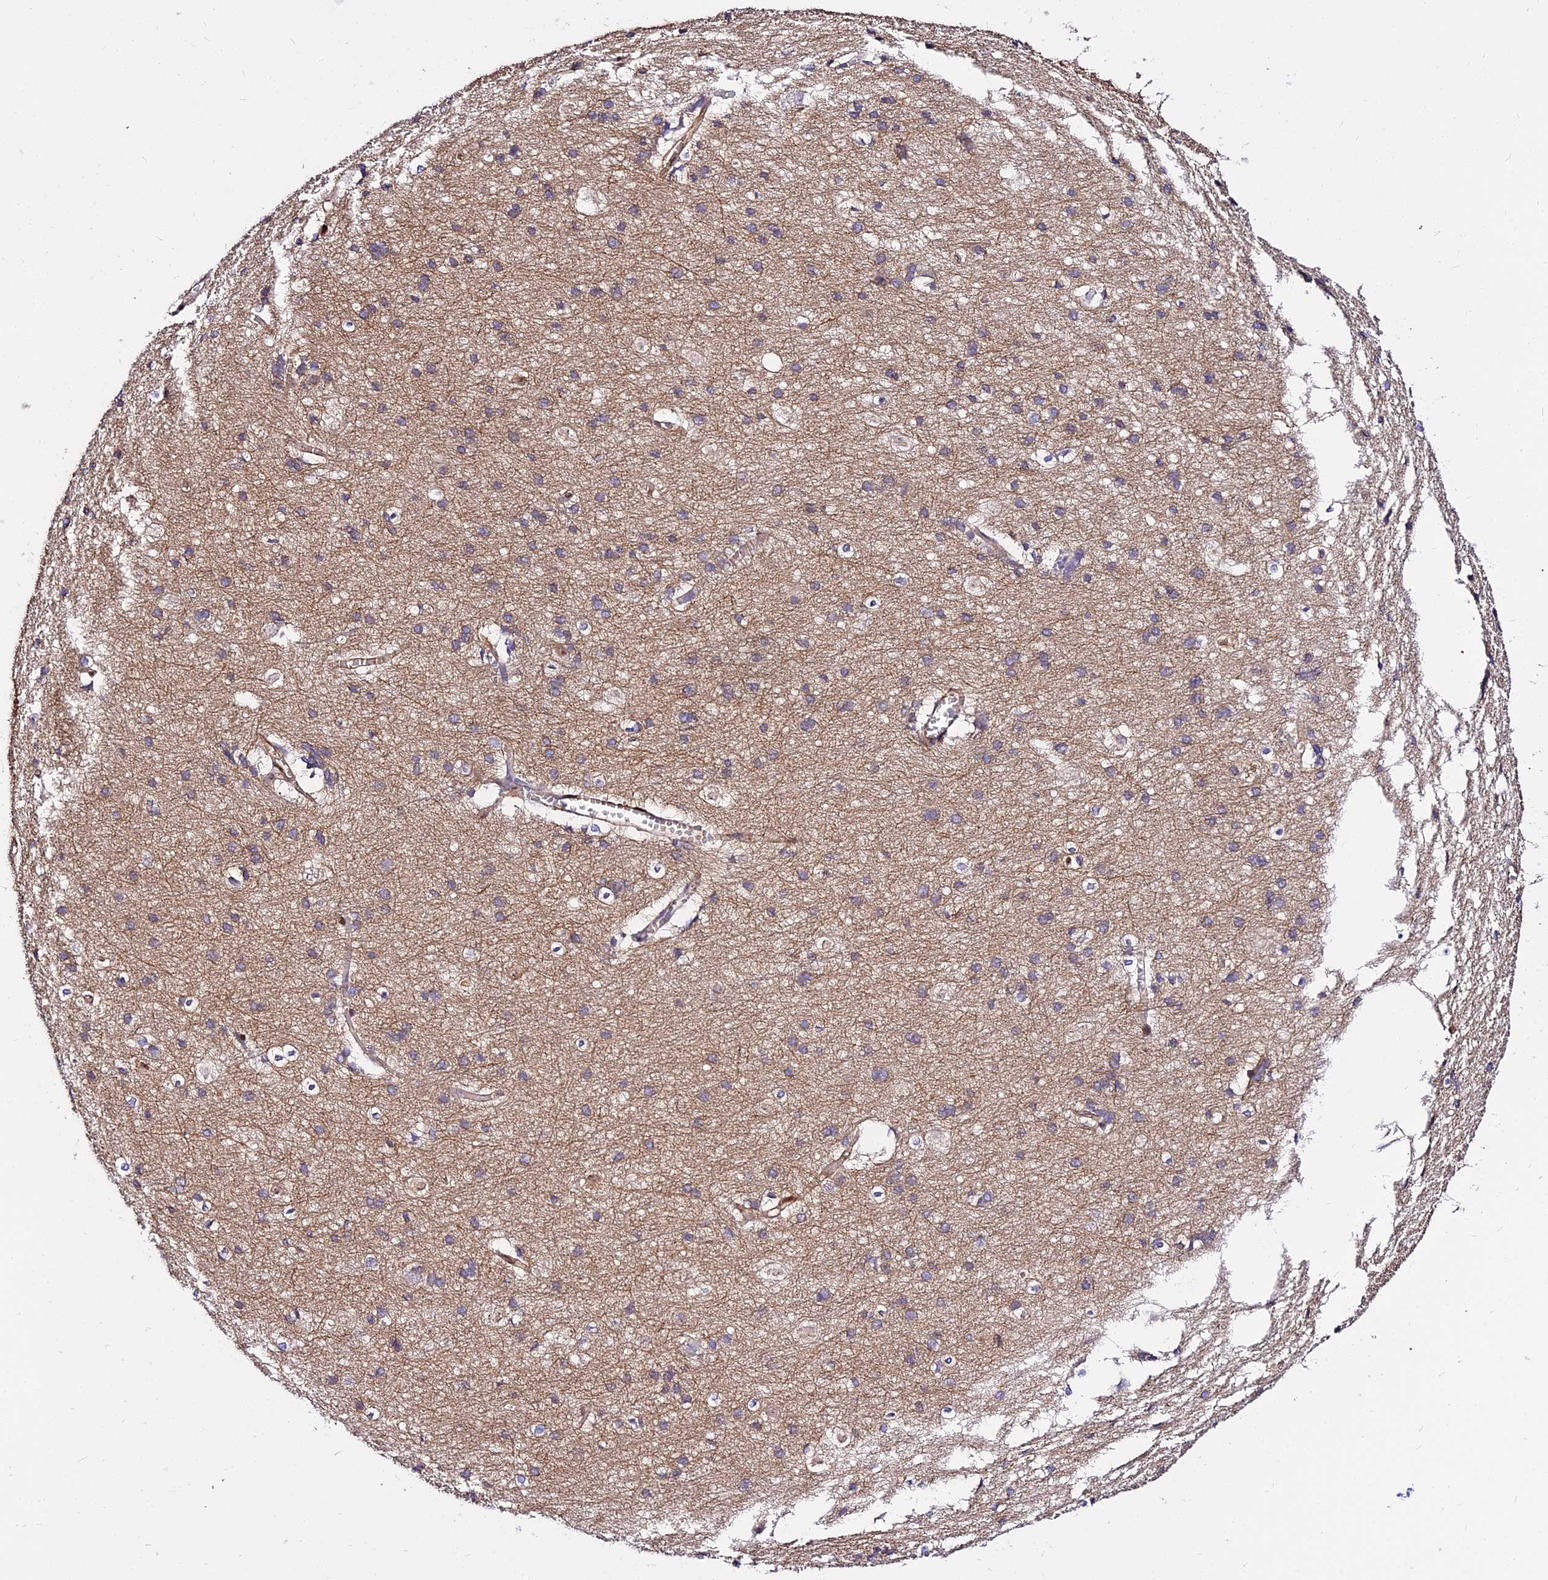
{"staining": {"intensity": "weak", "quantity": ">75%", "location": "cytoplasmic/membranous"}, "tissue": "cerebral cortex", "cell_type": "Endothelial cells", "image_type": "normal", "snomed": [{"axis": "morphology", "description": "Normal tissue, NOS"}, {"axis": "topography", "description": "Cerebral cortex"}], "caption": "Human cerebral cortex stained with a brown dye exhibits weak cytoplasmic/membranous positive staining in about >75% of endothelial cells.", "gene": "CSRP1", "patient": {"sex": "male", "age": 54}}